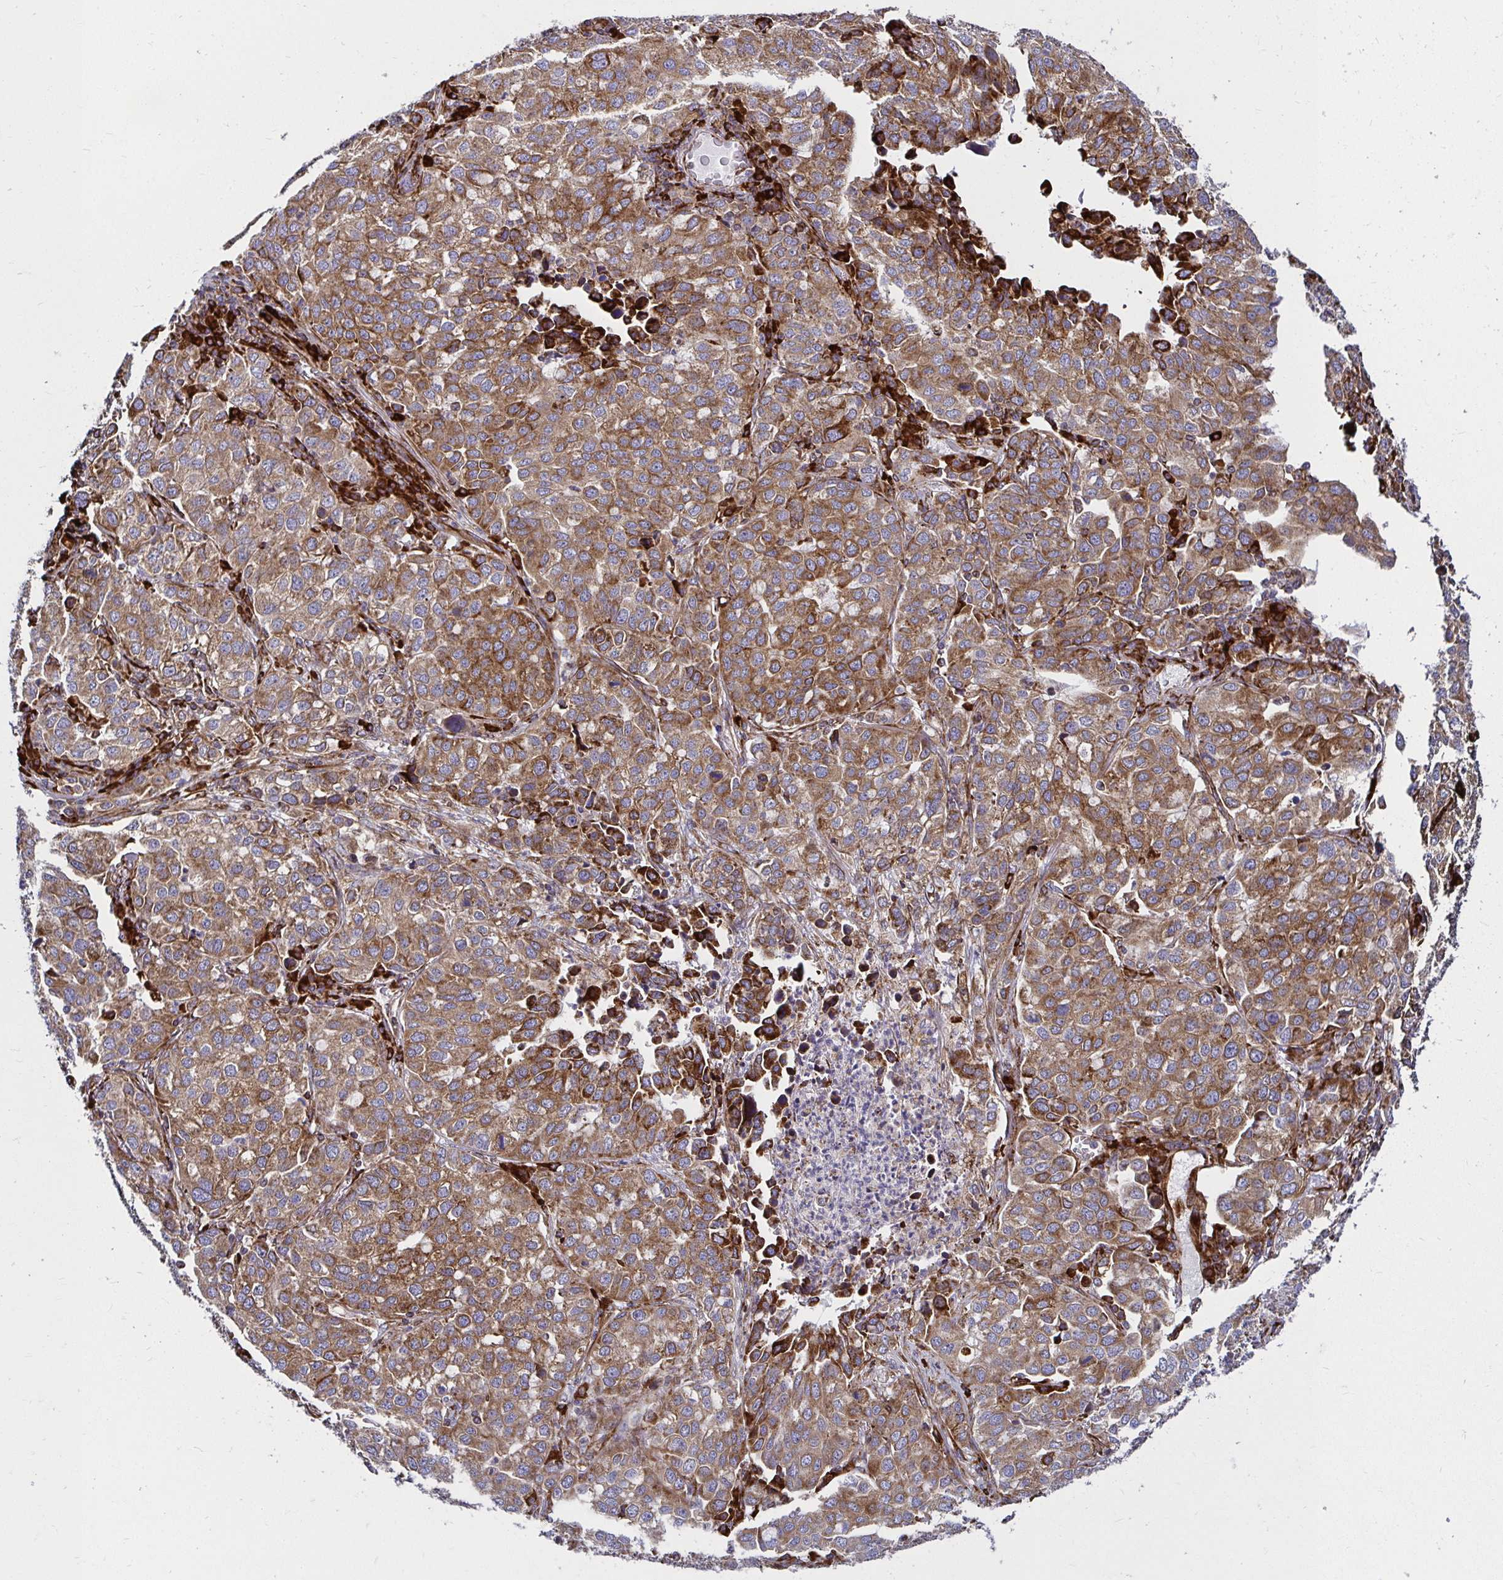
{"staining": {"intensity": "moderate", "quantity": ">75%", "location": "cytoplasmic/membranous"}, "tissue": "lung cancer", "cell_type": "Tumor cells", "image_type": "cancer", "snomed": [{"axis": "morphology", "description": "Adenocarcinoma, NOS"}, {"axis": "morphology", "description": "Adenocarcinoma, metastatic, NOS"}, {"axis": "topography", "description": "Lymph node"}, {"axis": "topography", "description": "Lung"}], "caption": "About >75% of tumor cells in human lung adenocarcinoma demonstrate moderate cytoplasmic/membranous protein staining as visualized by brown immunohistochemical staining.", "gene": "SMYD3", "patient": {"sex": "female", "age": 65}}